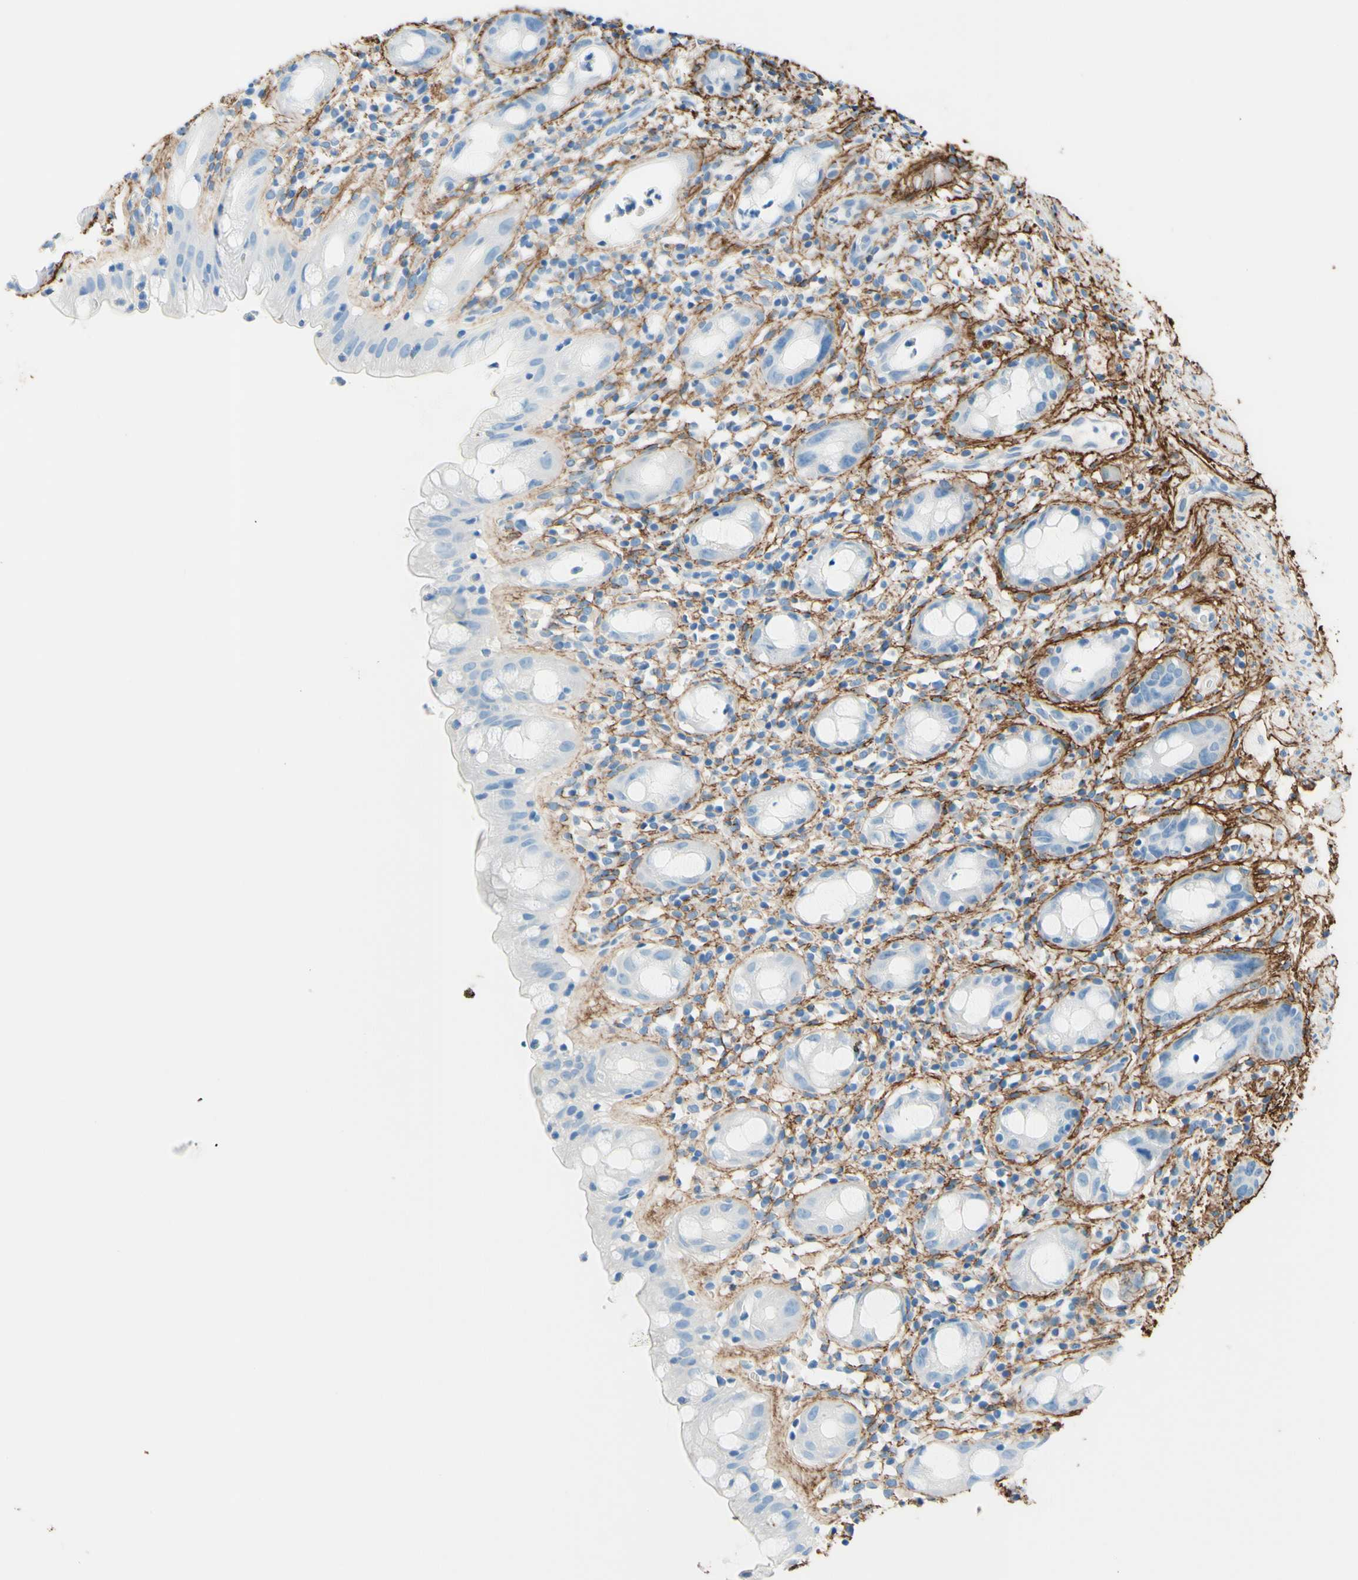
{"staining": {"intensity": "negative", "quantity": "none", "location": "none"}, "tissue": "rectum", "cell_type": "Glandular cells", "image_type": "normal", "snomed": [{"axis": "morphology", "description": "Normal tissue, NOS"}, {"axis": "topography", "description": "Rectum"}], "caption": "Immunohistochemistry (IHC) photomicrograph of benign rectum: human rectum stained with DAB (3,3'-diaminobenzidine) reveals no significant protein staining in glandular cells.", "gene": "MFAP5", "patient": {"sex": "male", "age": 44}}